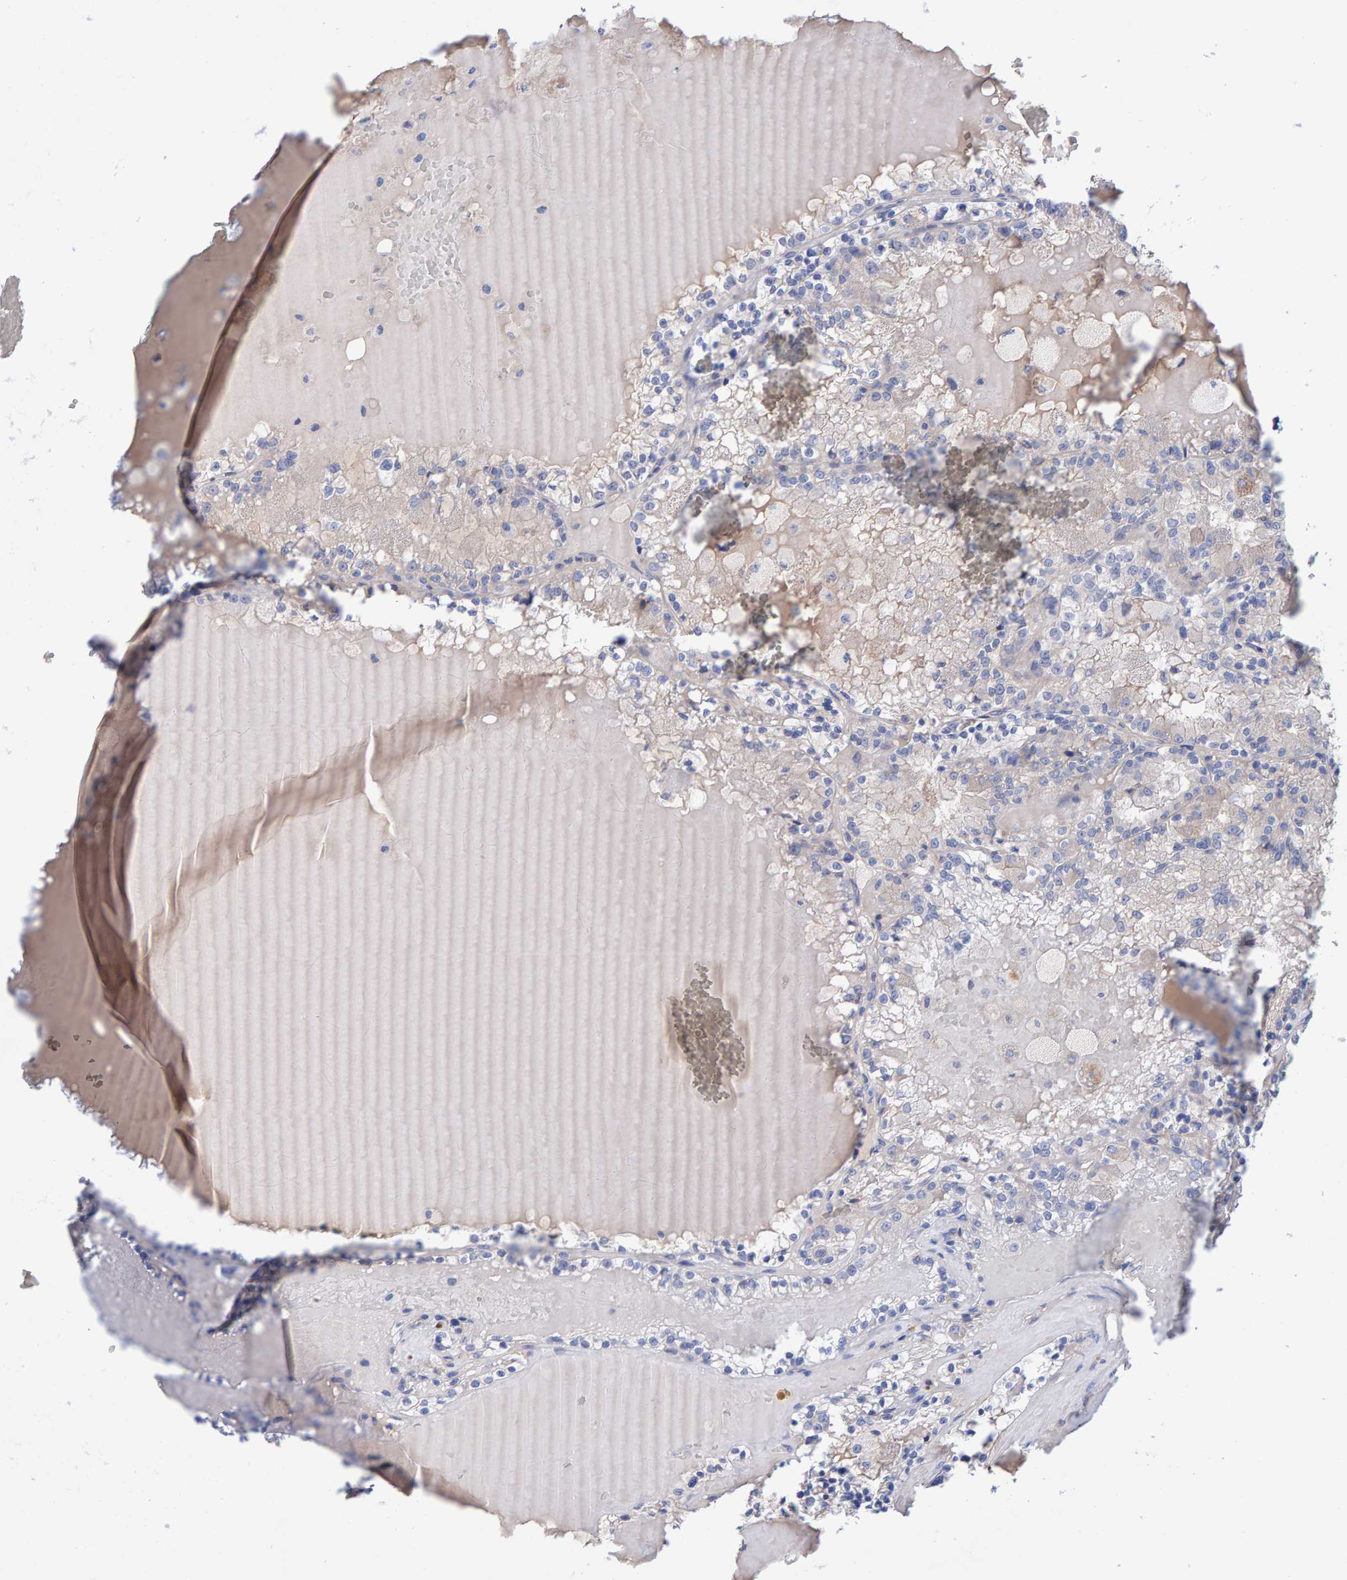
{"staining": {"intensity": "negative", "quantity": "none", "location": "none"}, "tissue": "renal cancer", "cell_type": "Tumor cells", "image_type": "cancer", "snomed": [{"axis": "morphology", "description": "Adenocarcinoma, NOS"}, {"axis": "topography", "description": "Kidney"}], "caption": "The immunohistochemistry histopathology image has no significant expression in tumor cells of adenocarcinoma (renal) tissue. (IHC, brightfield microscopy, high magnification).", "gene": "EFR3A", "patient": {"sex": "female", "age": 56}}